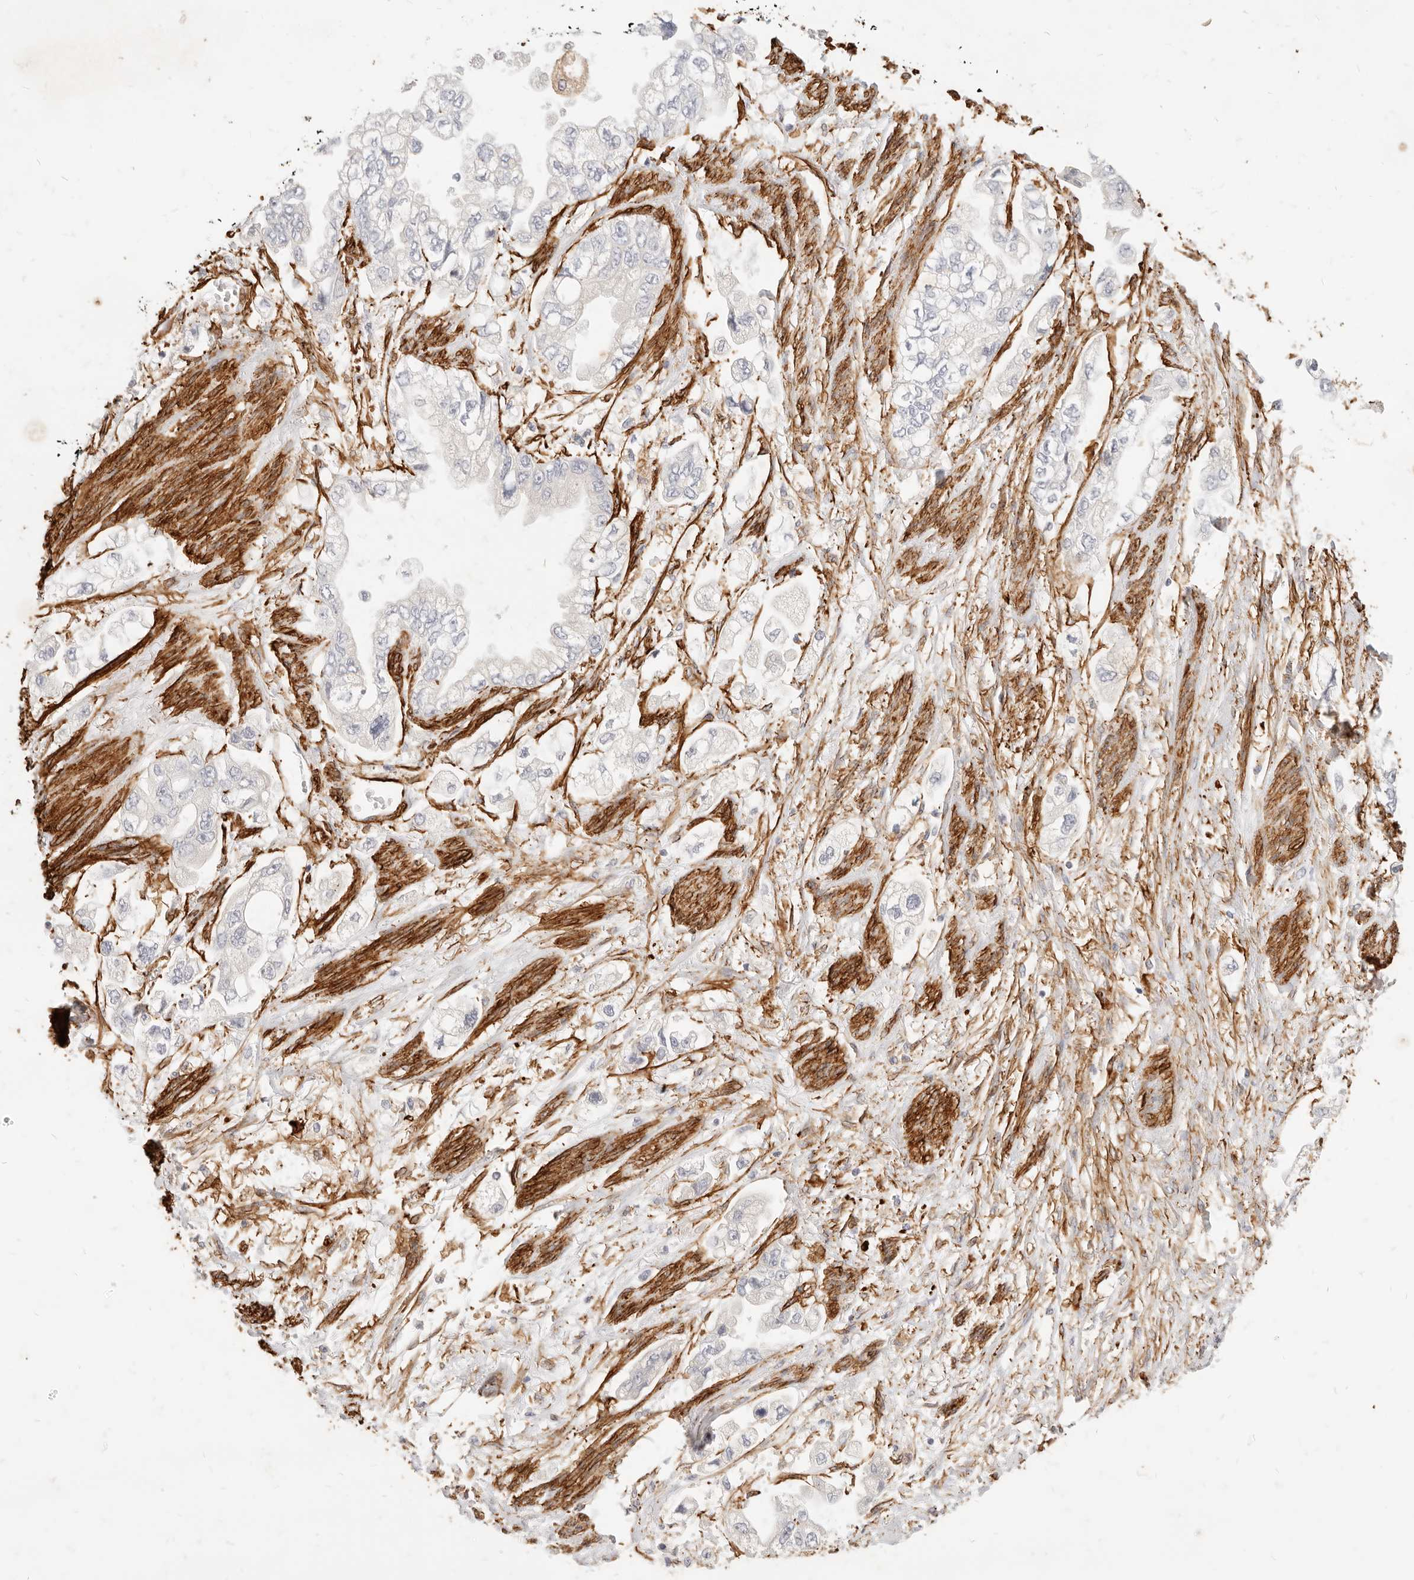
{"staining": {"intensity": "negative", "quantity": "none", "location": "none"}, "tissue": "stomach cancer", "cell_type": "Tumor cells", "image_type": "cancer", "snomed": [{"axis": "morphology", "description": "Adenocarcinoma, NOS"}, {"axis": "topography", "description": "Stomach"}], "caption": "DAB immunohistochemical staining of human adenocarcinoma (stomach) shows no significant expression in tumor cells.", "gene": "TMTC2", "patient": {"sex": "male", "age": 62}}